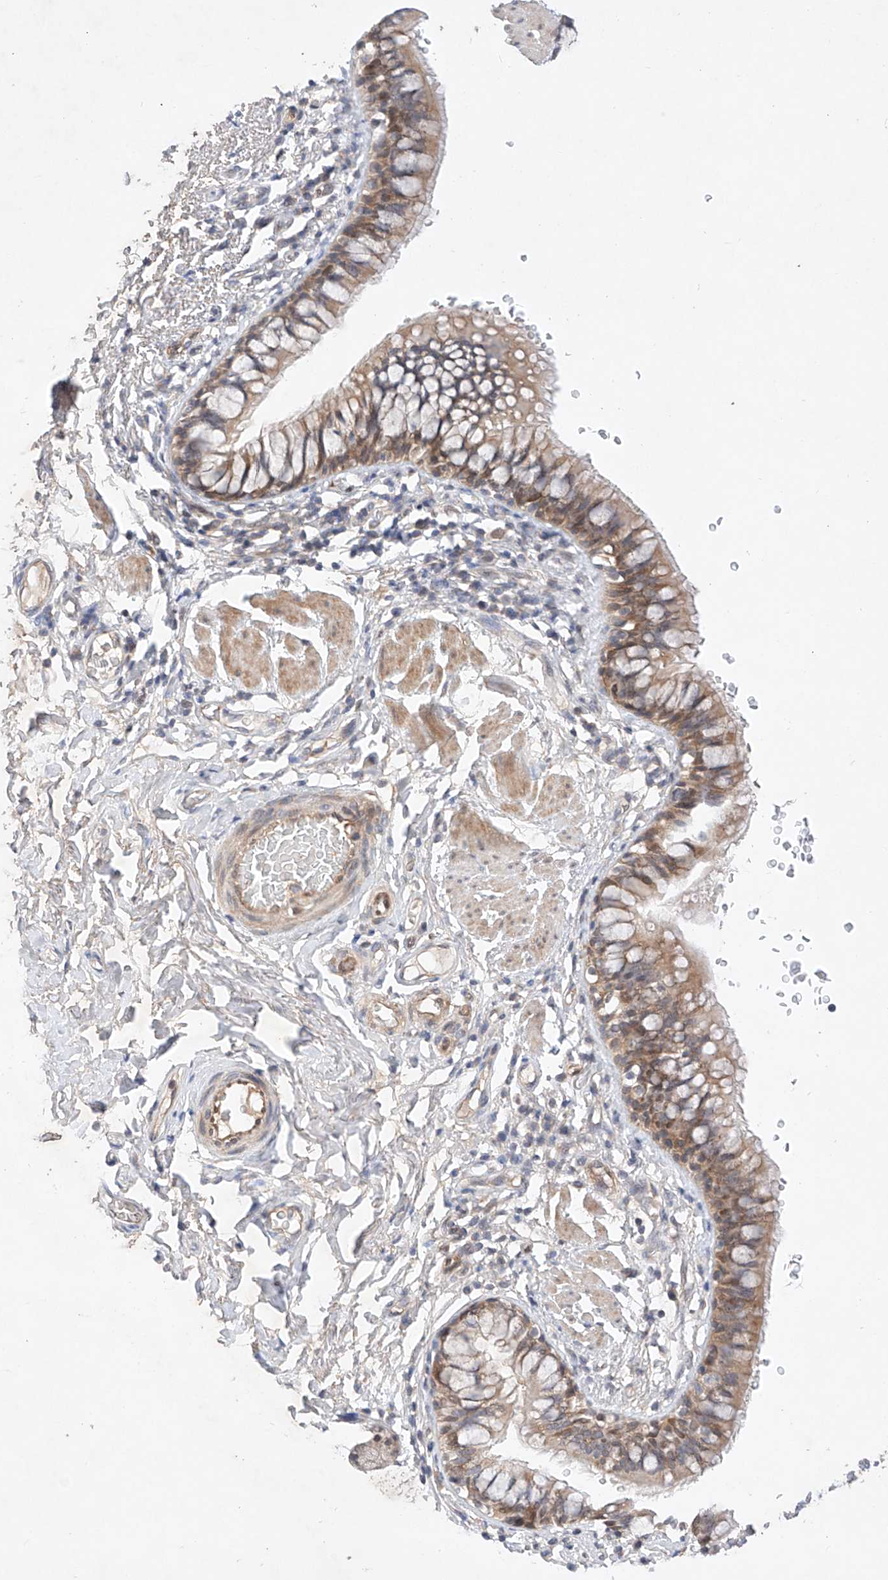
{"staining": {"intensity": "moderate", "quantity": ">75%", "location": "cytoplasmic/membranous"}, "tissue": "bronchus", "cell_type": "Respiratory epithelial cells", "image_type": "normal", "snomed": [{"axis": "morphology", "description": "Normal tissue, NOS"}, {"axis": "topography", "description": "Cartilage tissue"}, {"axis": "topography", "description": "Bronchus"}], "caption": "IHC histopathology image of normal bronchus: human bronchus stained using immunohistochemistry displays medium levels of moderate protein expression localized specifically in the cytoplasmic/membranous of respiratory epithelial cells, appearing as a cytoplasmic/membranous brown color.", "gene": "ZNF124", "patient": {"sex": "female", "age": 36}}